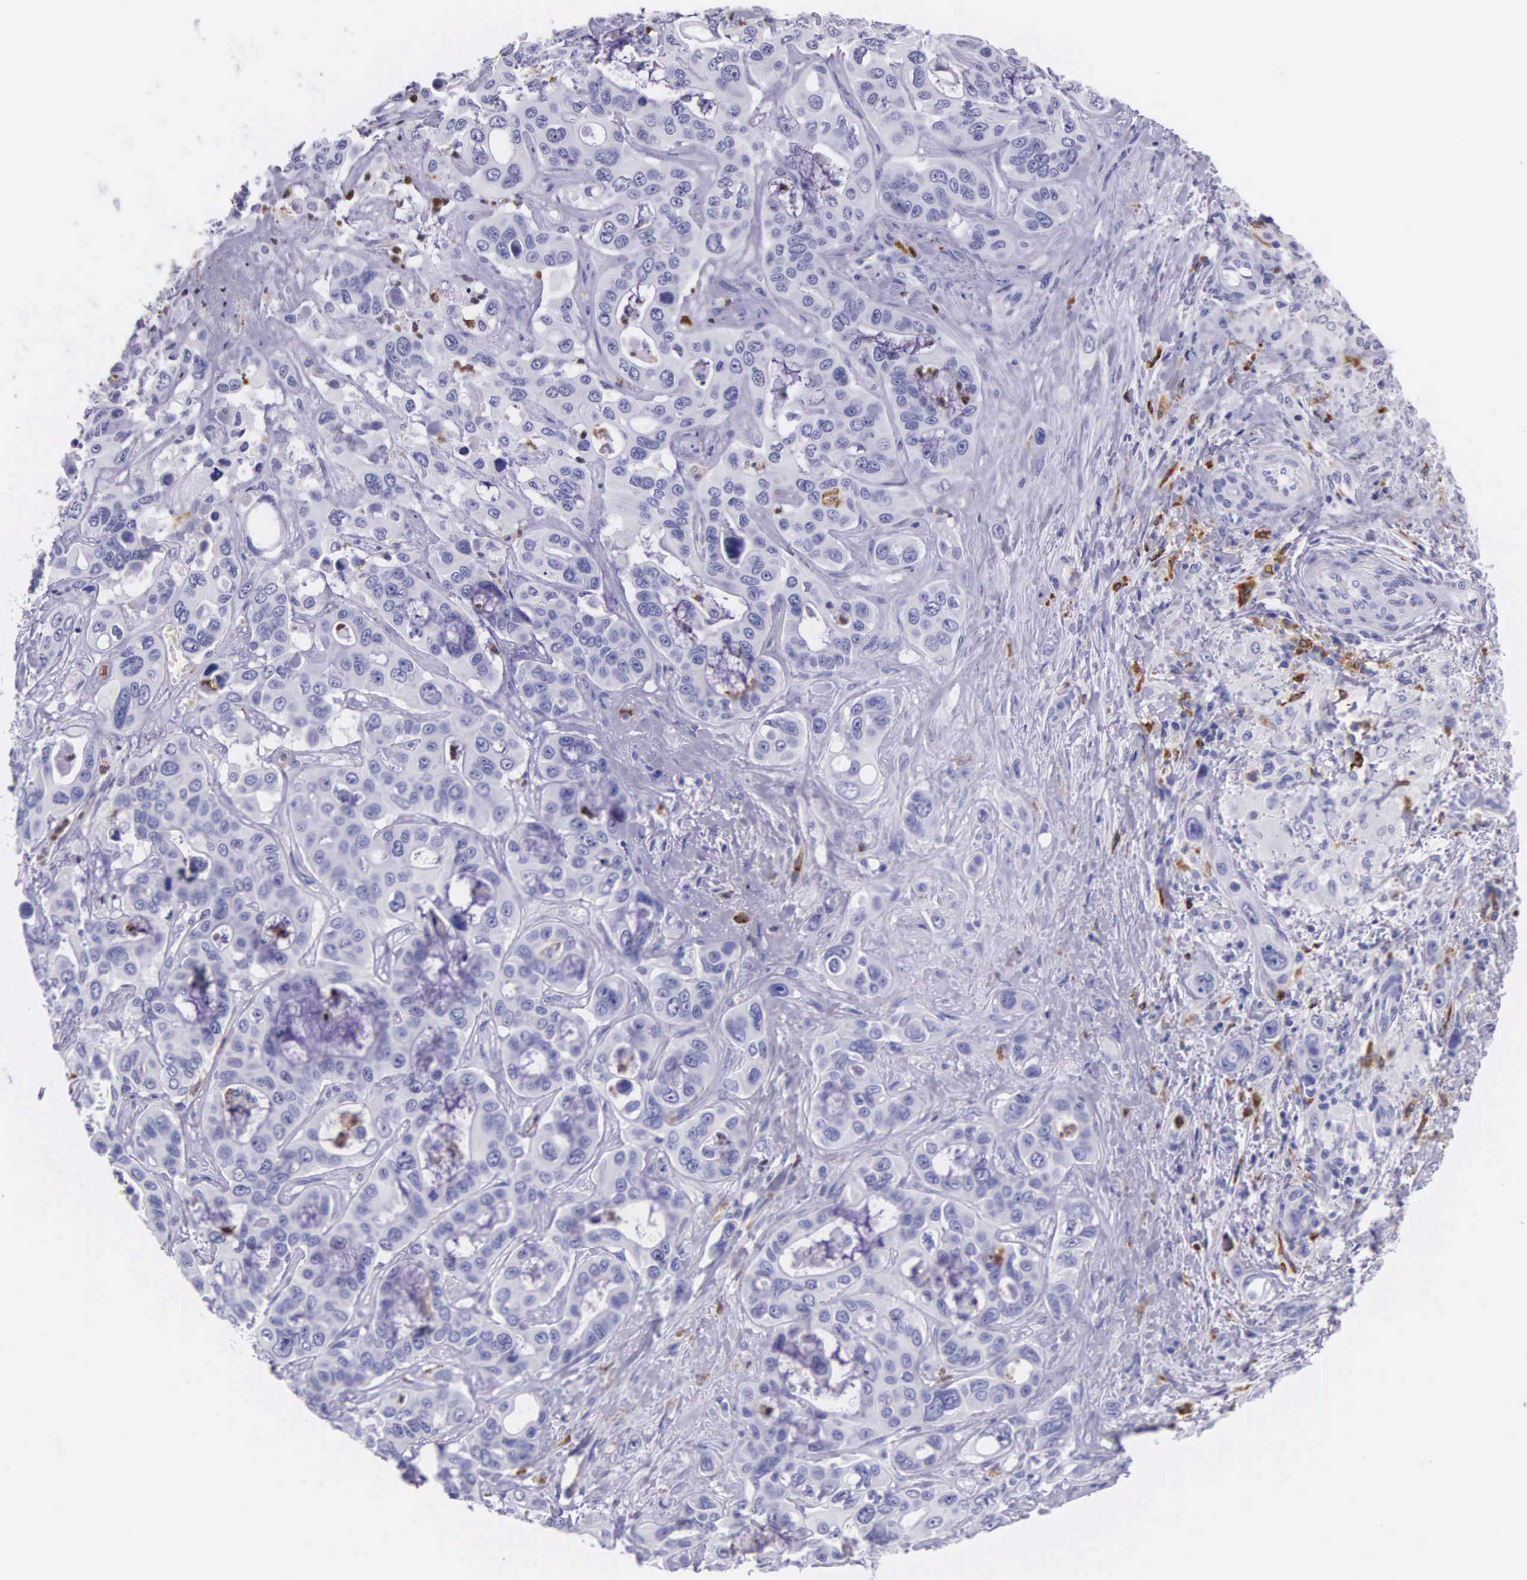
{"staining": {"intensity": "negative", "quantity": "none", "location": "none"}, "tissue": "liver cancer", "cell_type": "Tumor cells", "image_type": "cancer", "snomed": [{"axis": "morphology", "description": "Cholangiocarcinoma"}, {"axis": "topography", "description": "Liver"}], "caption": "DAB immunohistochemical staining of liver cancer (cholangiocarcinoma) shows no significant positivity in tumor cells.", "gene": "FCN1", "patient": {"sex": "female", "age": 79}}